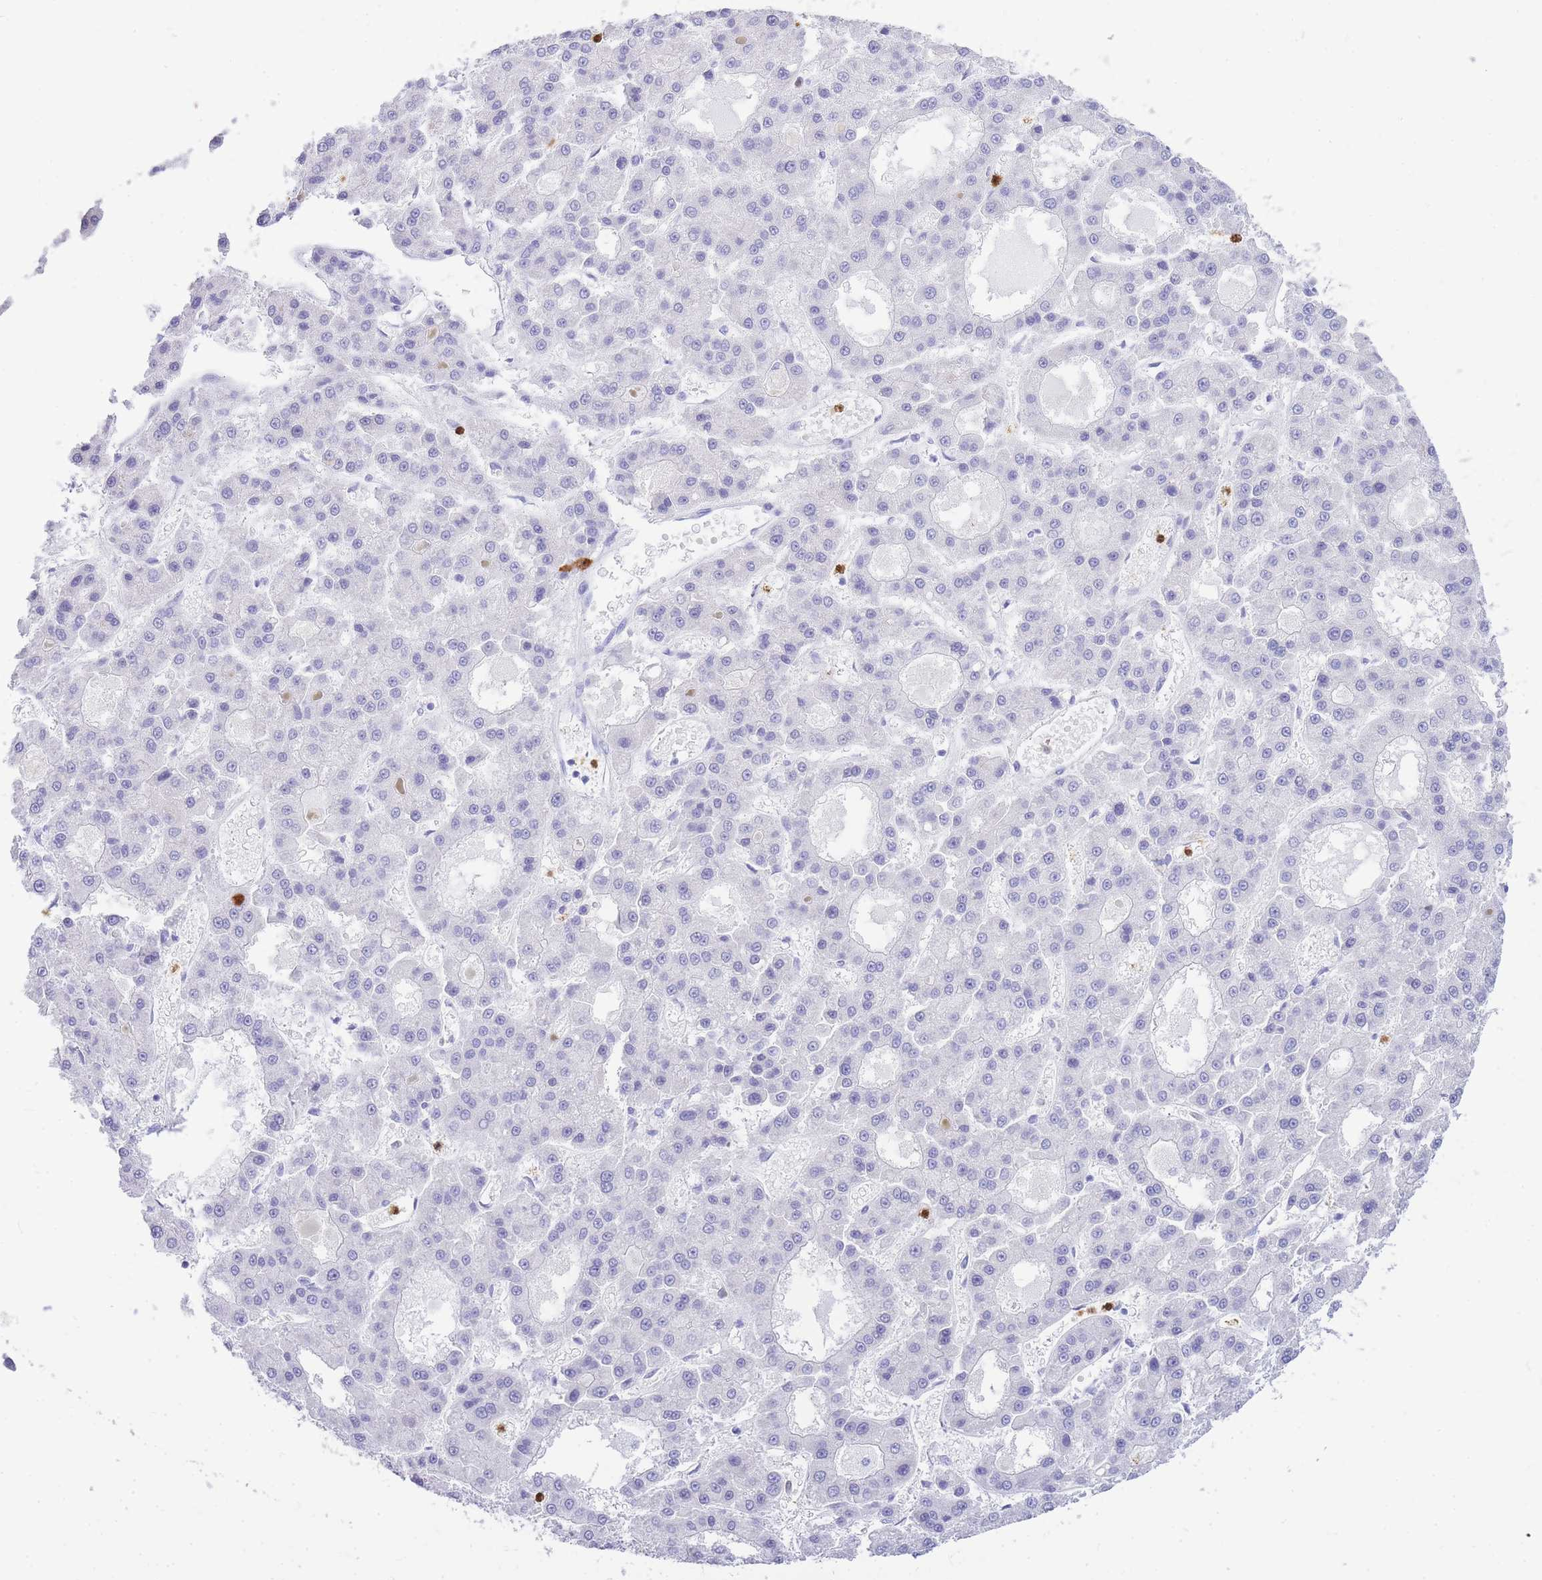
{"staining": {"intensity": "negative", "quantity": "none", "location": "none"}, "tissue": "liver cancer", "cell_type": "Tumor cells", "image_type": "cancer", "snomed": [{"axis": "morphology", "description": "Carcinoma, Hepatocellular, NOS"}, {"axis": "topography", "description": "Liver"}], "caption": "DAB immunohistochemical staining of liver cancer (hepatocellular carcinoma) exhibits no significant staining in tumor cells. The staining was performed using DAB to visualize the protein expression in brown, while the nuclei were stained in blue with hematoxylin (Magnification: 20x).", "gene": "HERC1", "patient": {"sex": "male", "age": 70}}